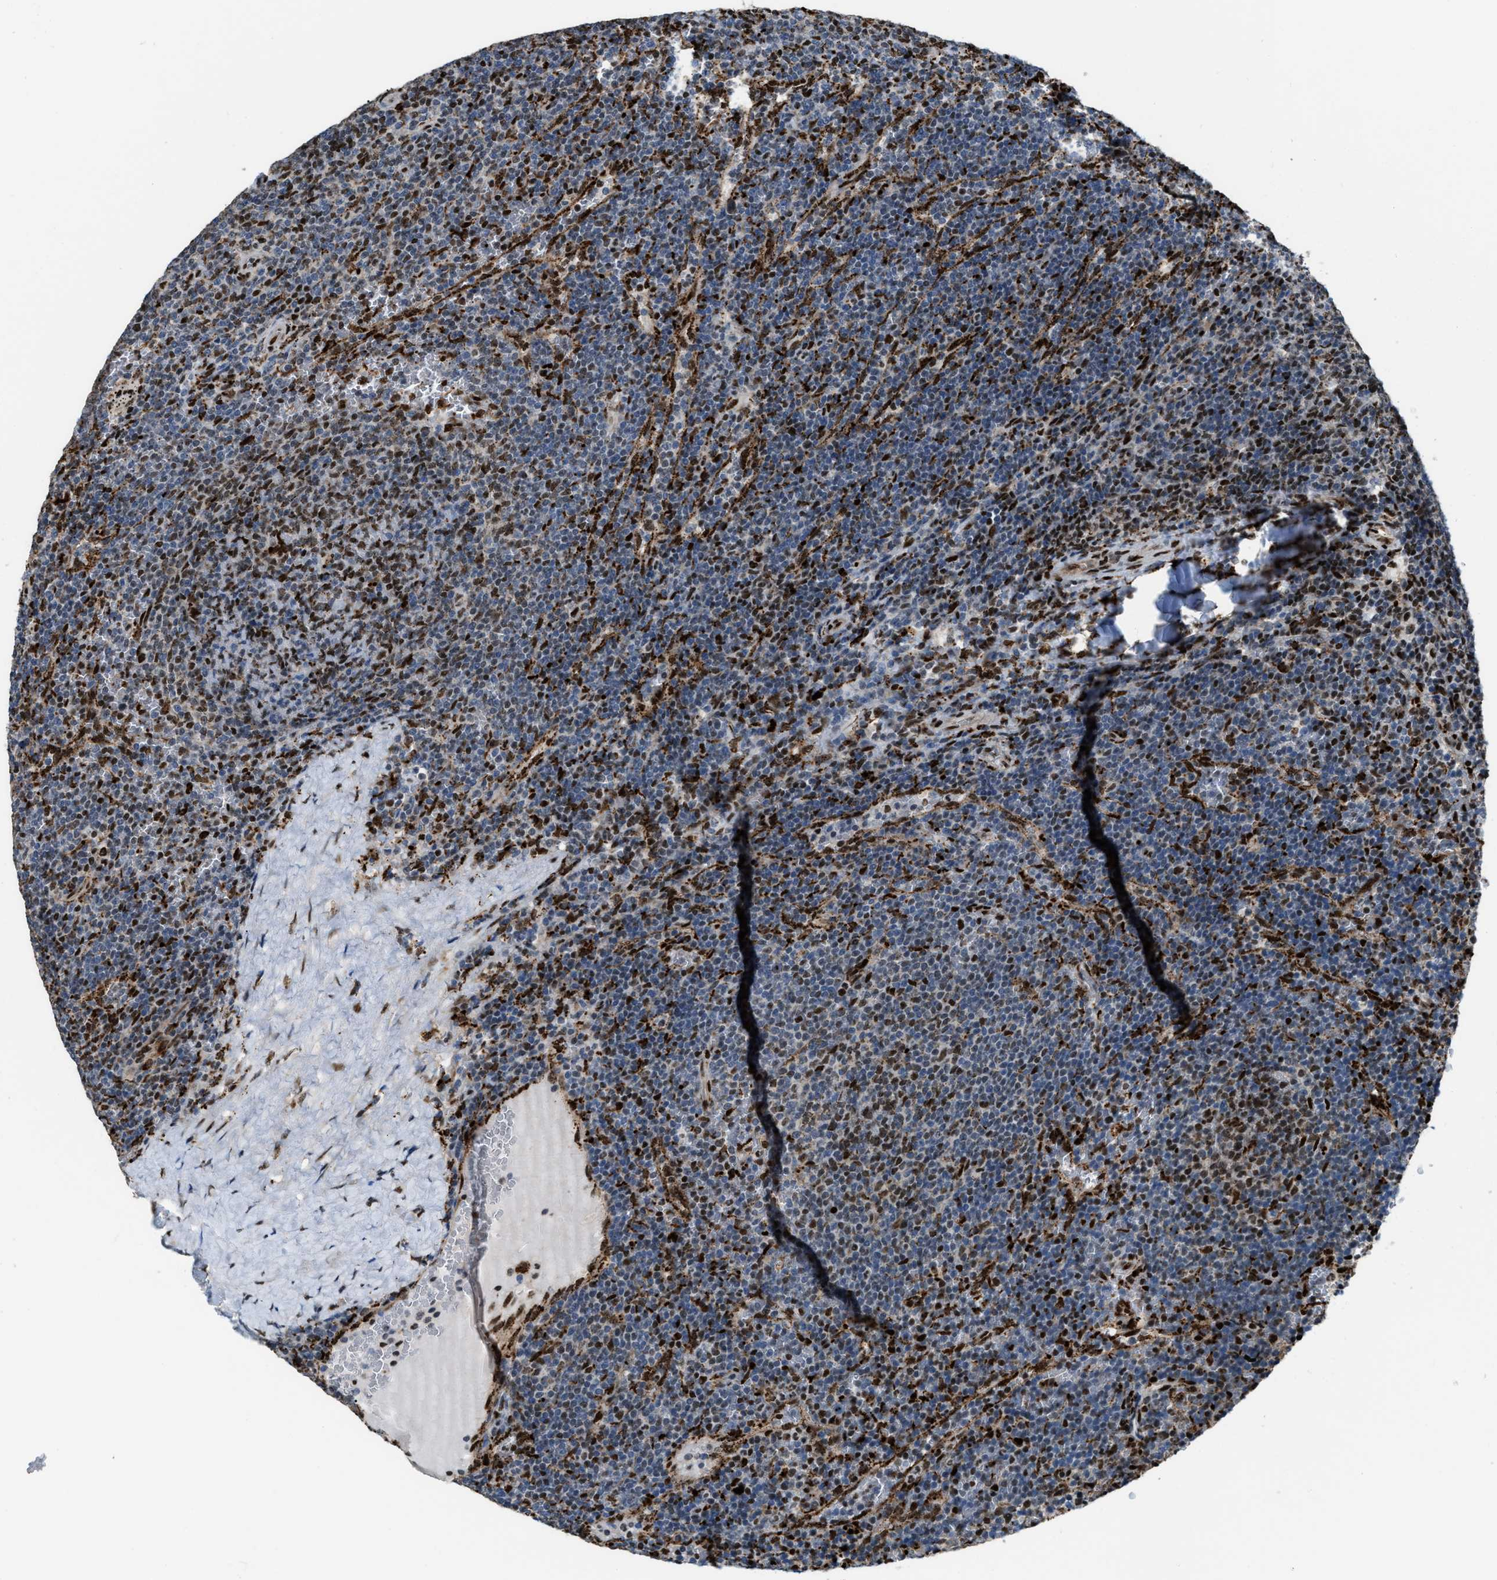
{"staining": {"intensity": "strong", "quantity": "<25%", "location": "nuclear"}, "tissue": "lymphoma", "cell_type": "Tumor cells", "image_type": "cancer", "snomed": [{"axis": "morphology", "description": "Malignant lymphoma, non-Hodgkin's type, Low grade"}, {"axis": "topography", "description": "Spleen"}], "caption": "DAB immunohistochemical staining of malignant lymphoma, non-Hodgkin's type (low-grade) displays strong nuclear protein staining in about <25% of tumor cells.", "gene": "NUMA1", "patient": {"sex": "female", "age": 50}}